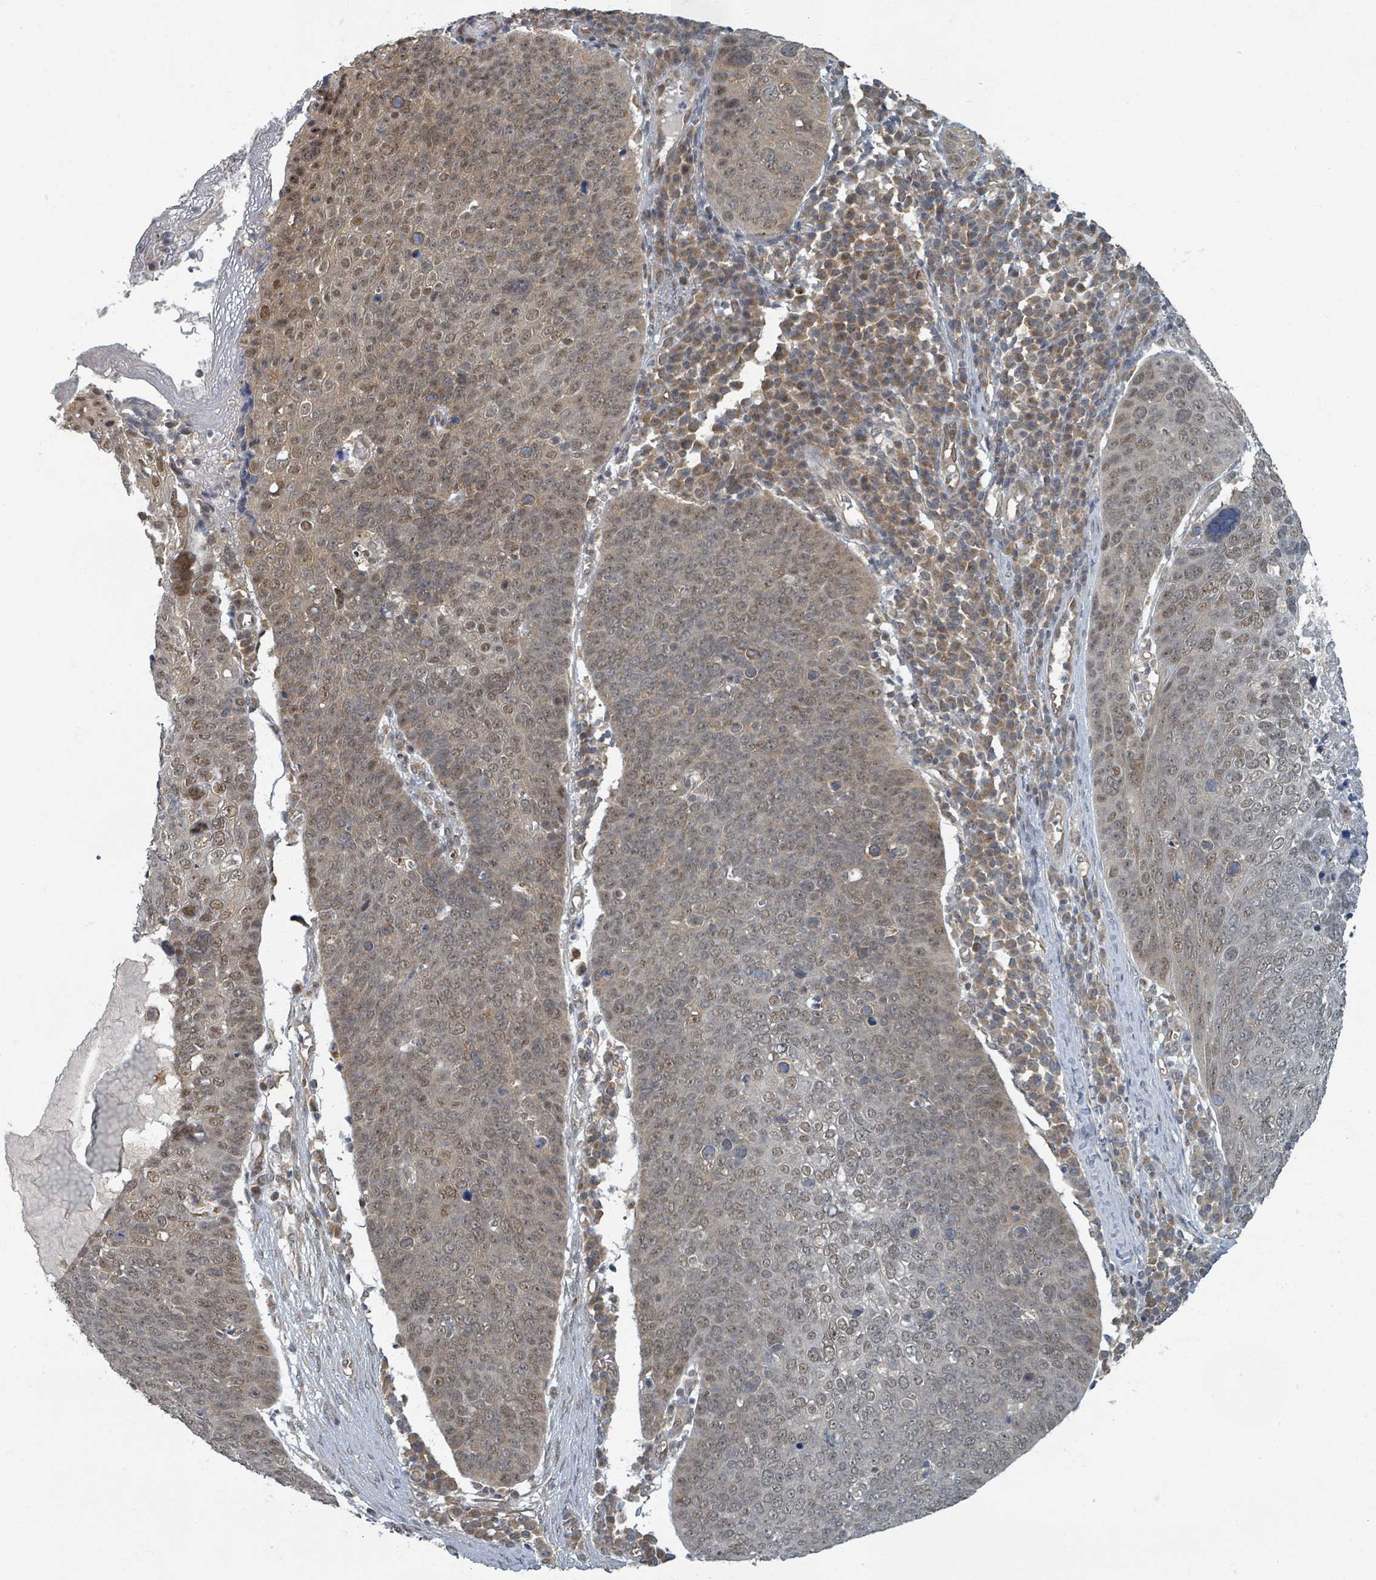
{"staining": {"intensity": "weak", "quantity": ">75%", "location": "cytoplasmic/membranous,nuclear"}, "tissue": "skin cancer", "cell_type": "Tumor cells", "image_type": "cancer", "snomed": [{"axis": "morphology", "description": "Squamous cell carcinoma, NOS"}, {"axis": "topography", "description": "Skin"}], "caption": "Weak cytoplasmic/membranous and nuclear expression for a protein is appreciated in approximately >75% of tumor cells of squamous cell carcinoma (skin) using immunohistochemistry (IHC).", "gene": "INTS15", "patient": {"sex": "male", "age": 71}}